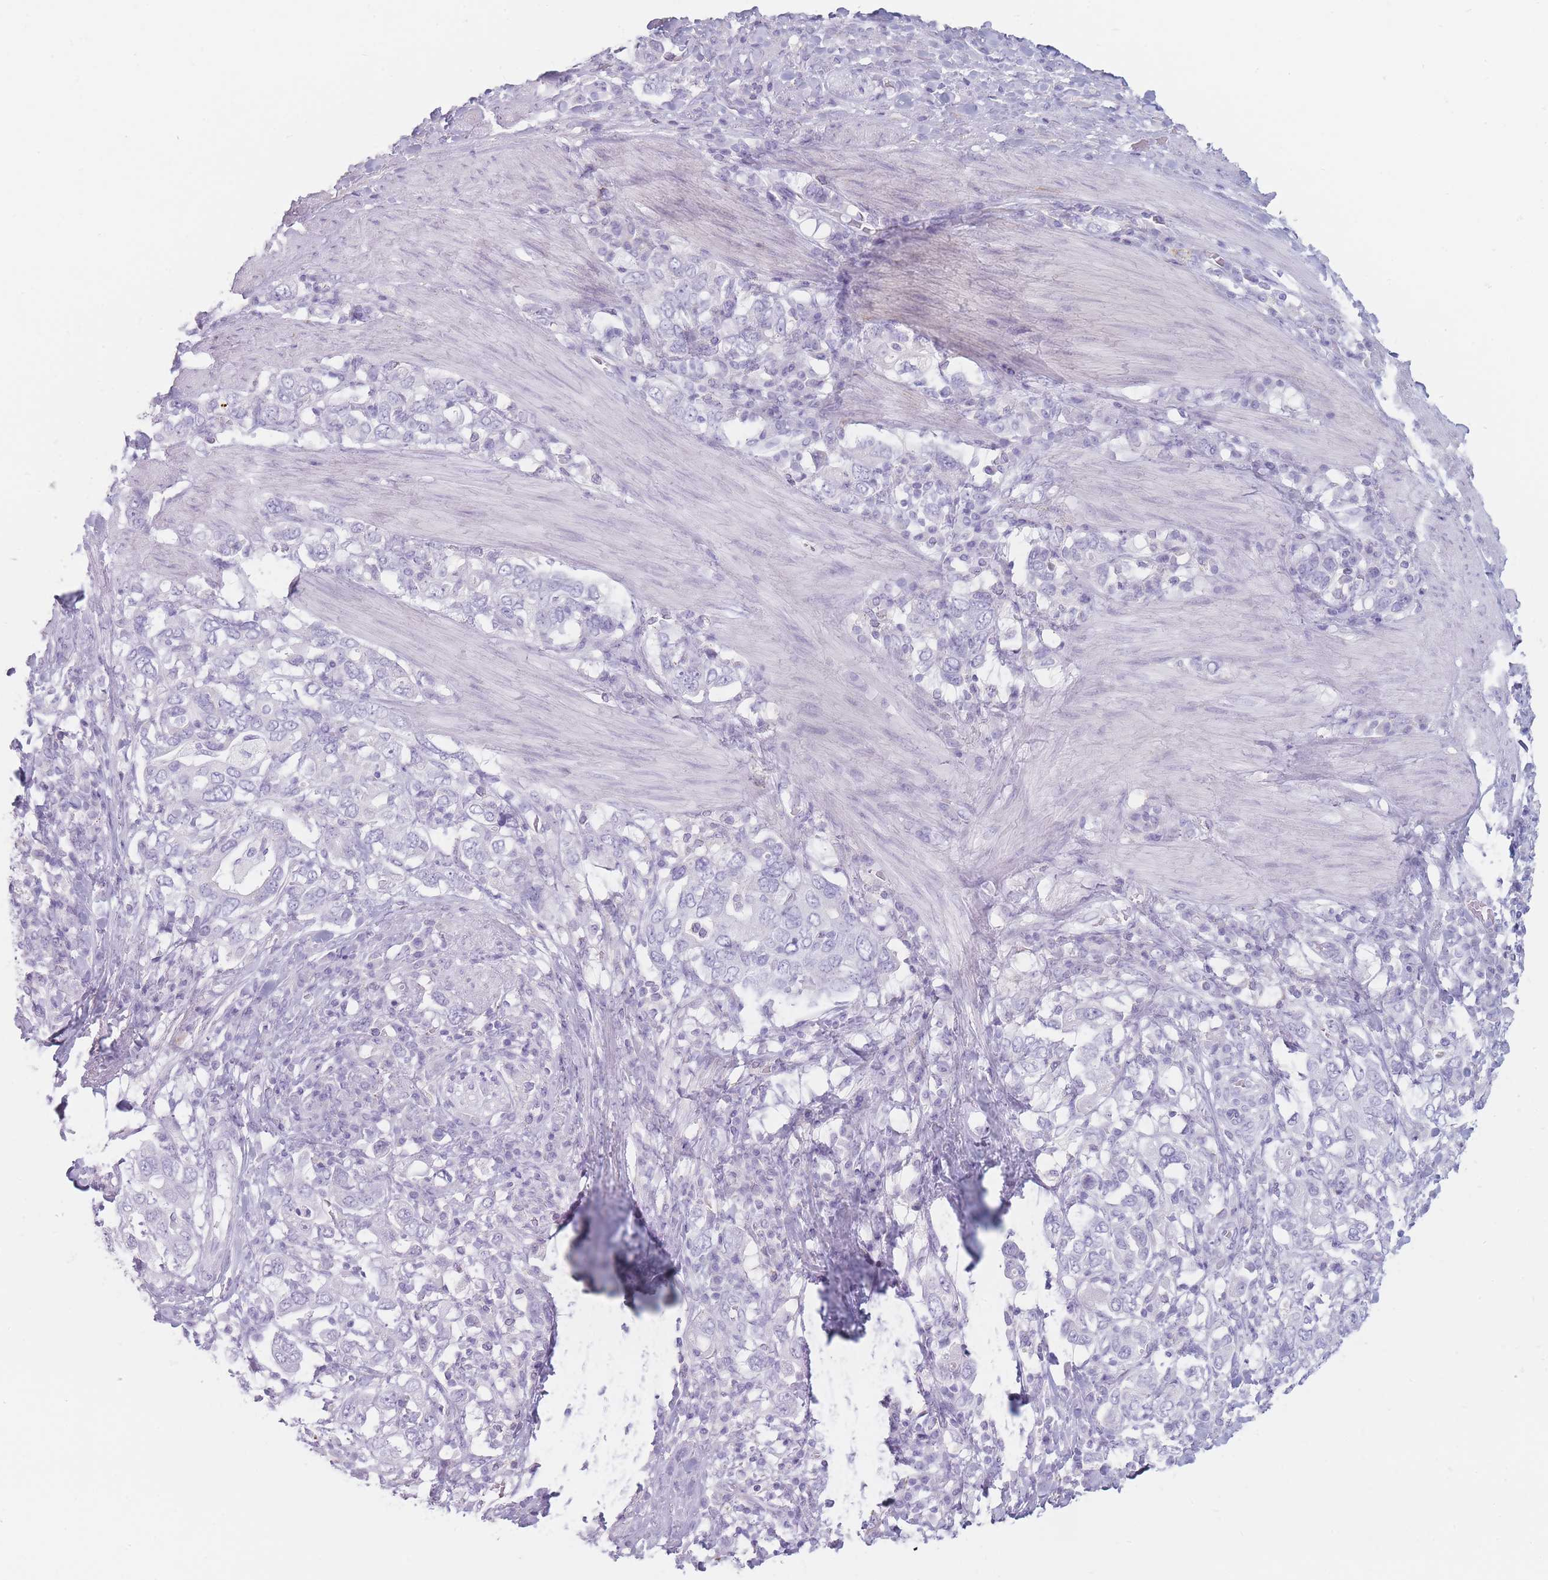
{"staining": {"intensity": "negative", "quantity": "none", "location": "none"}, "tissue": "stomach cancer", "cell_type": "Tumor cells", "image_type": "cancer", "snomed": [{"axis": "morphology", "description": "Adenocarcinoma, NOS"}, {"axis": "topography", "description": "Stomach, upper"}, {"axis": "topography", "description": "Stomach"}], "caption": "Stomach adenocarcinoma stained for a protein using immunohistochemistry (IHC) displays no positivity tumor cells.", "gene": "GPR12", "patient": {"sex": "male", "age": 62}}